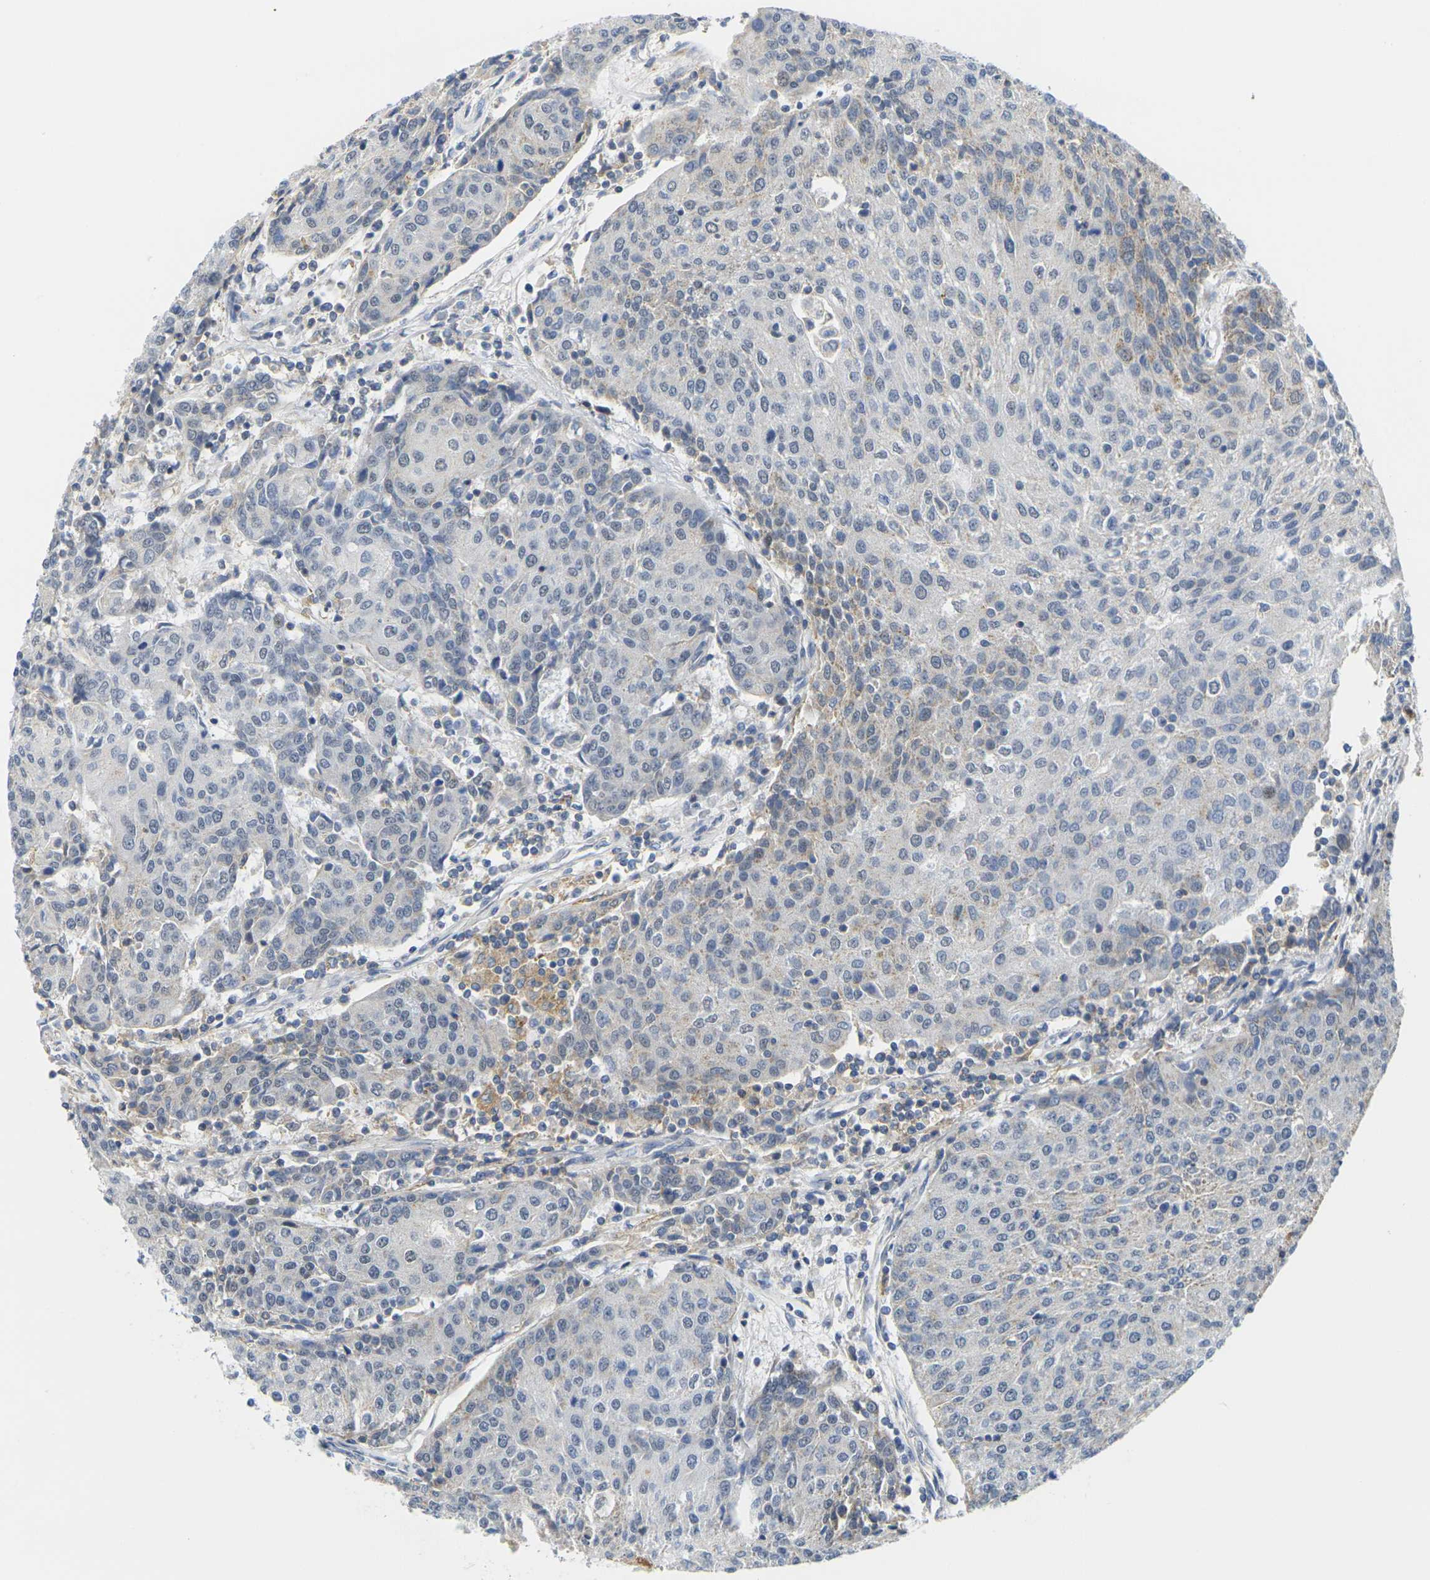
{"staining": {"intensity": "weak", "quantity": "<25%", "location": "cytoplasmic/membranous"}, "tissue": "urothelial cancer", "cell_type": "Tumor cells", "image_type": "cancer", "snomed": [{"axis": "morphology", "description": "Urothelial carcinoma, High grade"}, {"axis": "topography", "description": "Urinary bladder"}], "caption": "Tumor cells are negative for protein expression in human urothelial cancer.", "gene": "OTOF", "patient": {"sex": "female", "age": 85}}